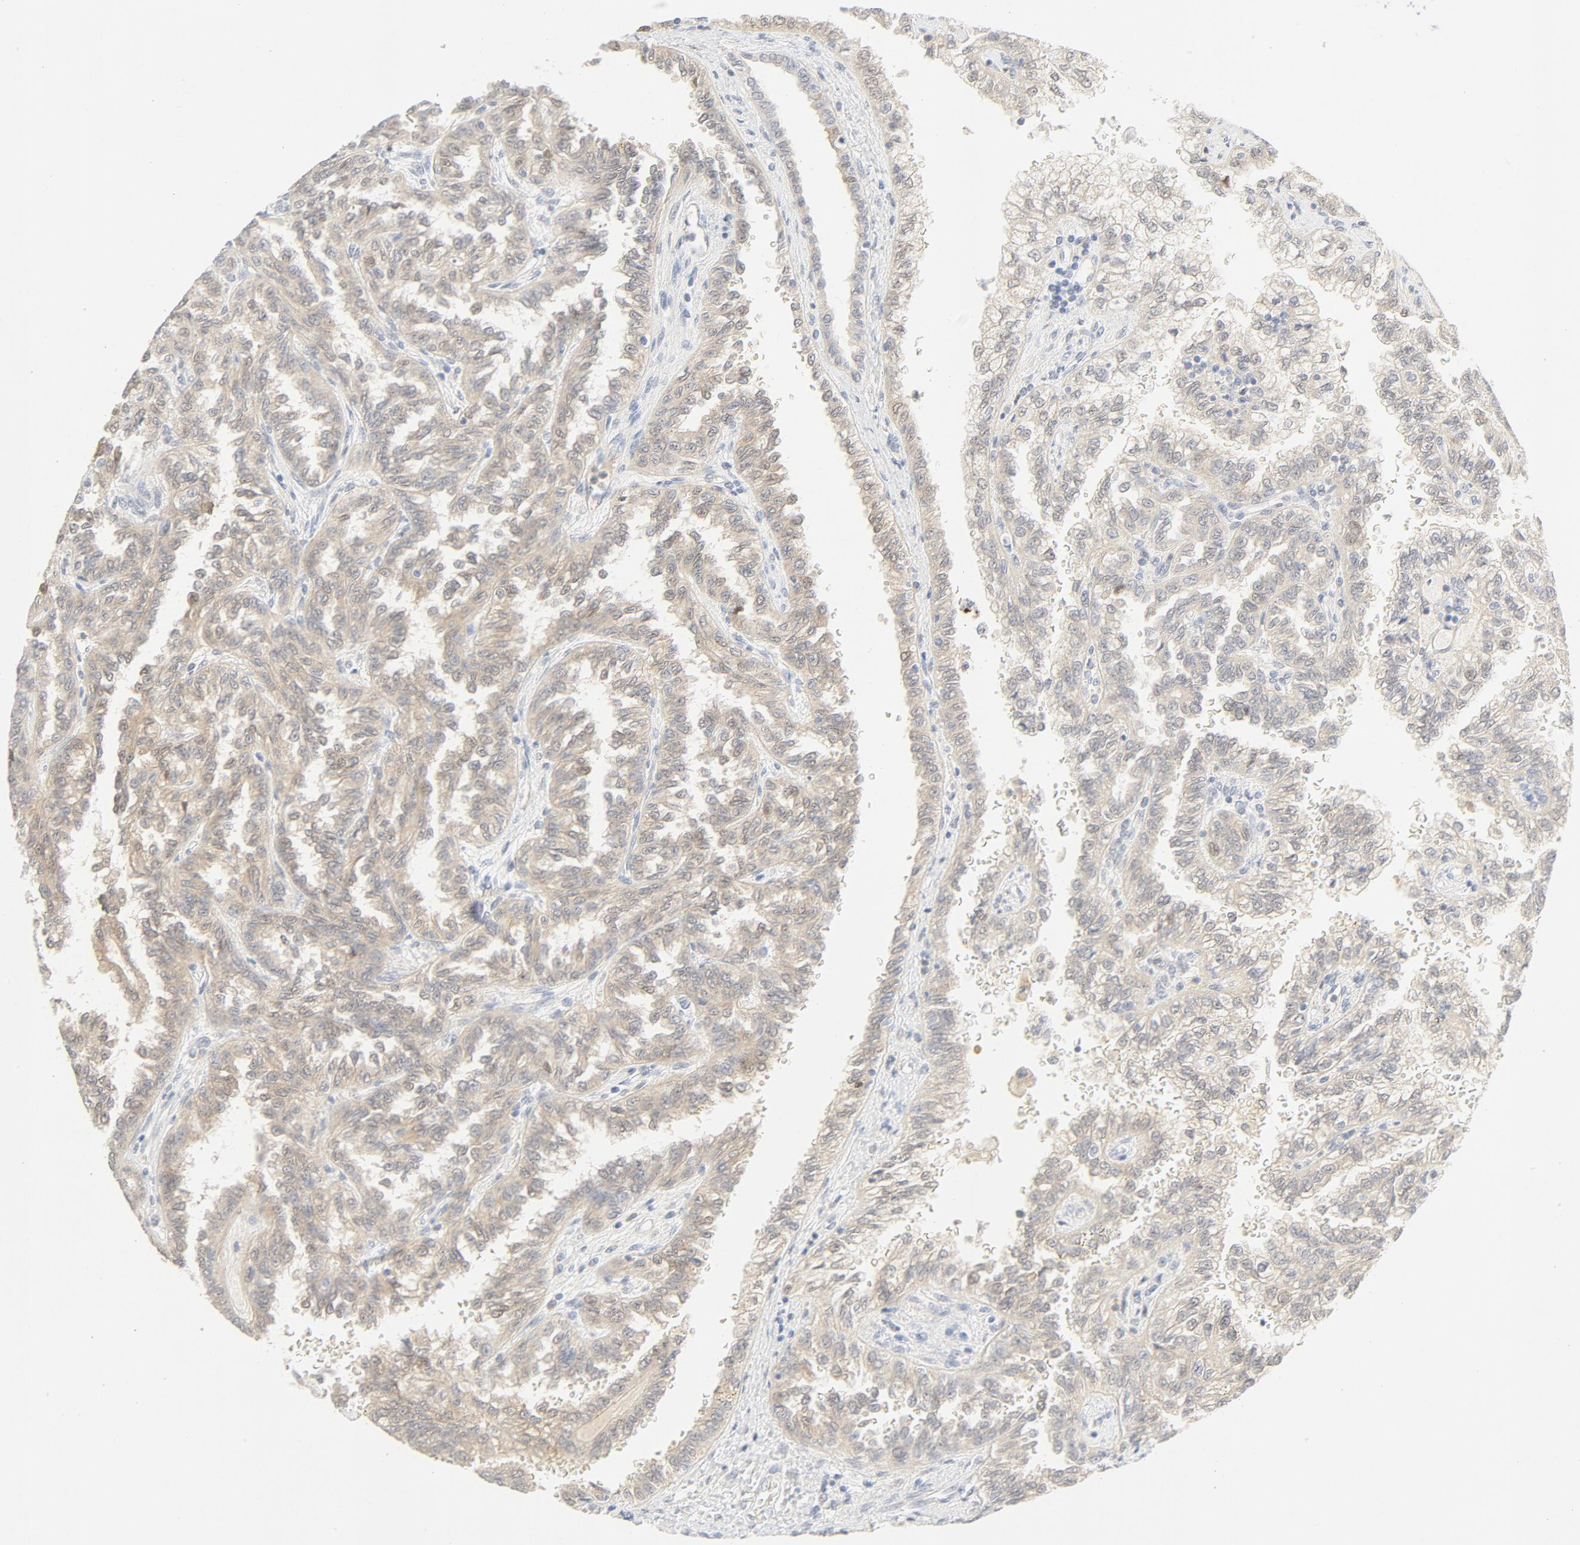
{"staining": {"intensity": "moderate", "quantity": ">75%", "location": "cytoplasmic/membranous"}, "tissue": "renal cancer", "cell_type": "Tumor cells", "image_type": "cancer", "snomed": [{"axis": "morphology", "description": "Inflammation, NOS"}, {"axis": "morphology", "description": "Adenocarcinoma, NOS"}, {"axis": "topography", "description": "Kidney"}], "caption": "A histopathology image of human renal cancer (adenocarcinoma) stained for a protein displays moderate cytoplasmic/membranous brown staining in tumor cells.", "gene": "PGM1", "patient": {"sex": "male", "age": 68}}